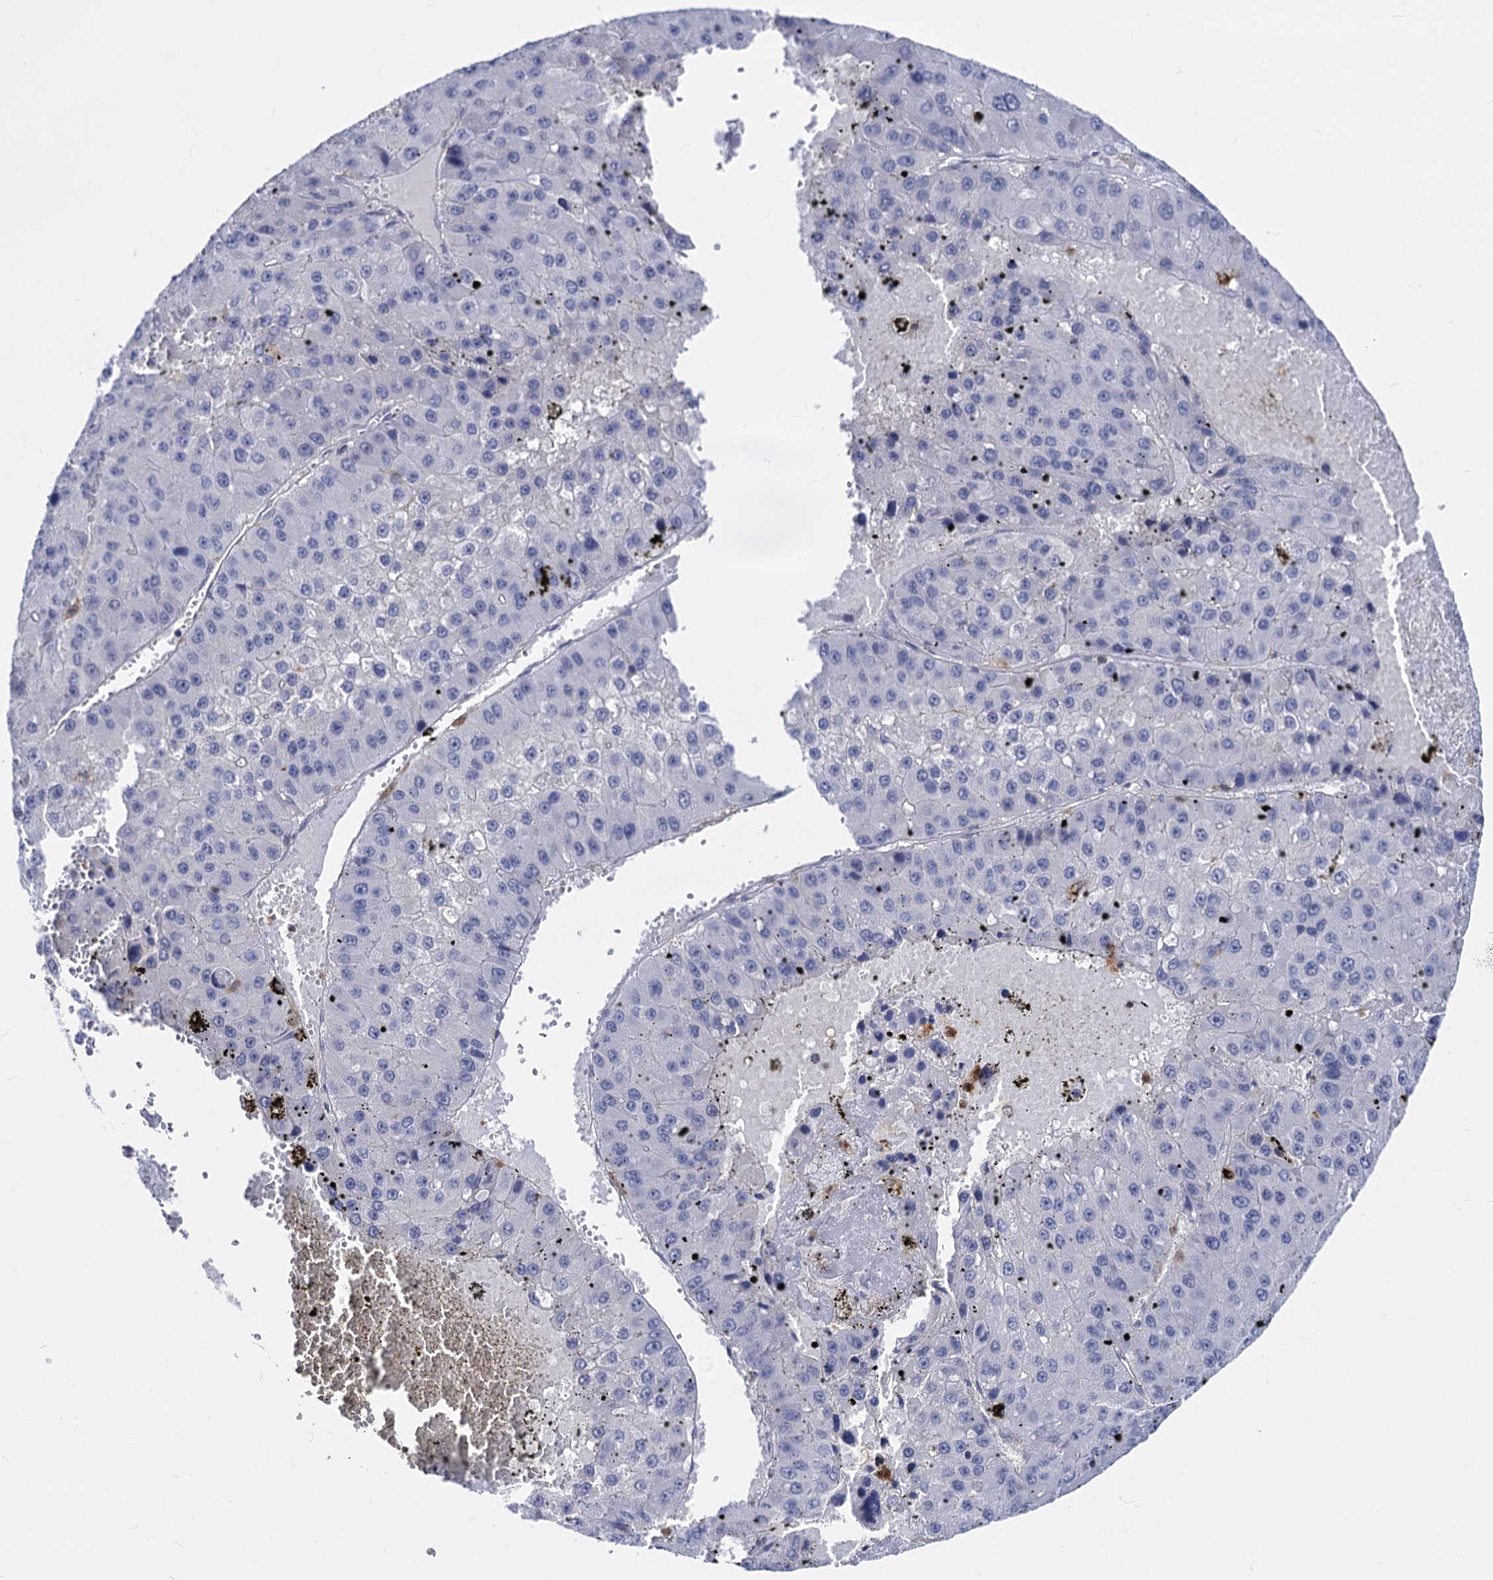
{"staining": {"intensity": "negative", "quantity": "none", "location": "none"}, "tissue": "liver cancer", "cell_type": "Tumor cells", "image_type": "cancer", "snomed": [{"axis": "morphology", "description": "Carcinoma, Hepatocellular, NOS"}, {"axis": "topography", "description": "Liver"}], "caption": "The histopathology image exhibits no staining of tumor cells in liver hepatocellular carcinoma. The staining was performed using DAB to visualize the protein expression in brown, while the nuclei were stained in blue with hematoxylin (Magnification: 20x).", "gene": "RHOG", "patient": {"sex": "female", "age": 73}}